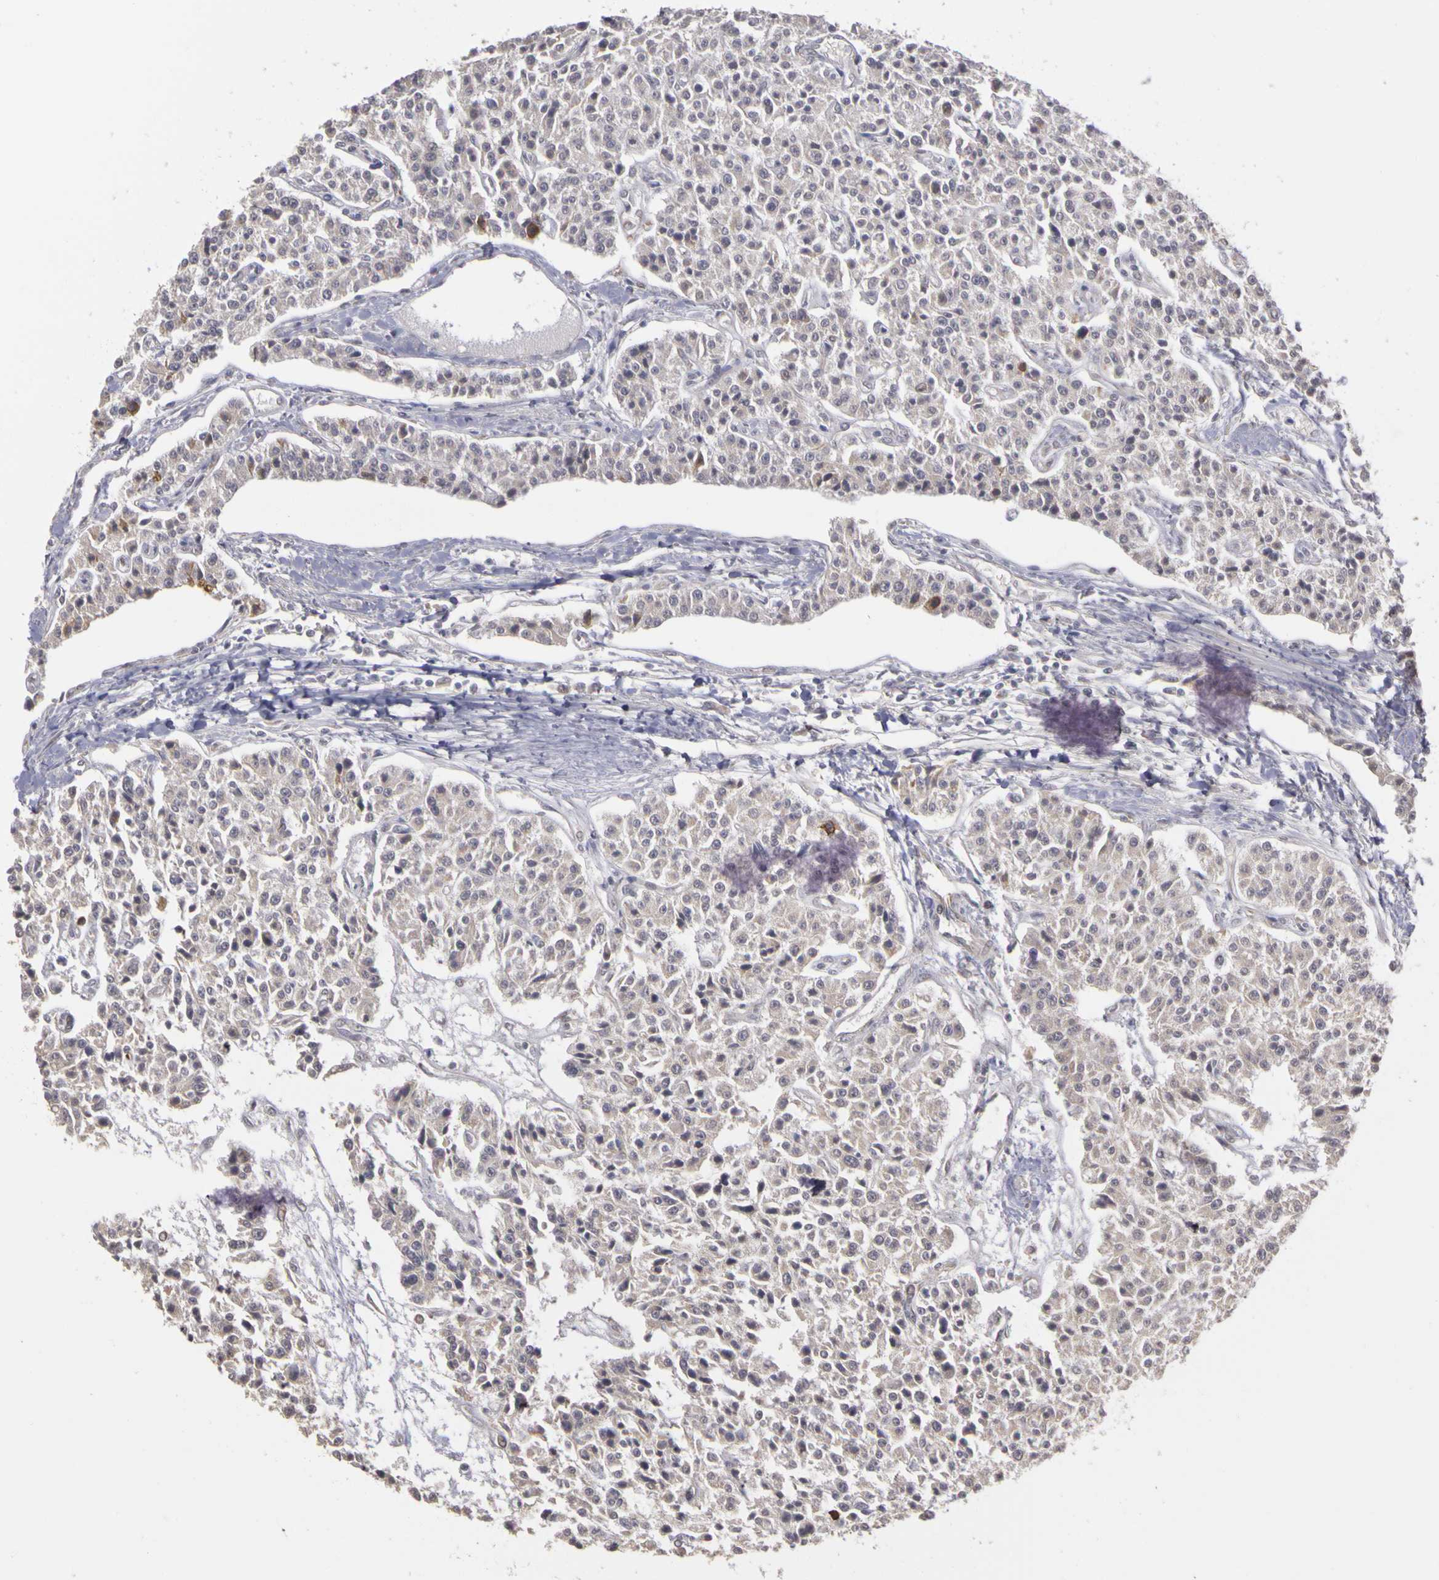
{"staining": {"intensity": "negative", "quantity": "none", "location": "none"}, "tissue": "carcinoid", "cell_type": "Tumor cells", "image_type": "cancer", "snomed": [{"axis": "morphology", "description": "Carcinoid, malignant, NOS"}, {"axis": "topography", "description": "Stomach"}], "caption": "IHC histopathology image of neoplastic tissue: human carcinoid stained with DAB reveals no significant protein expression in tumor cells.", "gene": "FRMD7", "patient": {"sex": "female", "age": 76}}